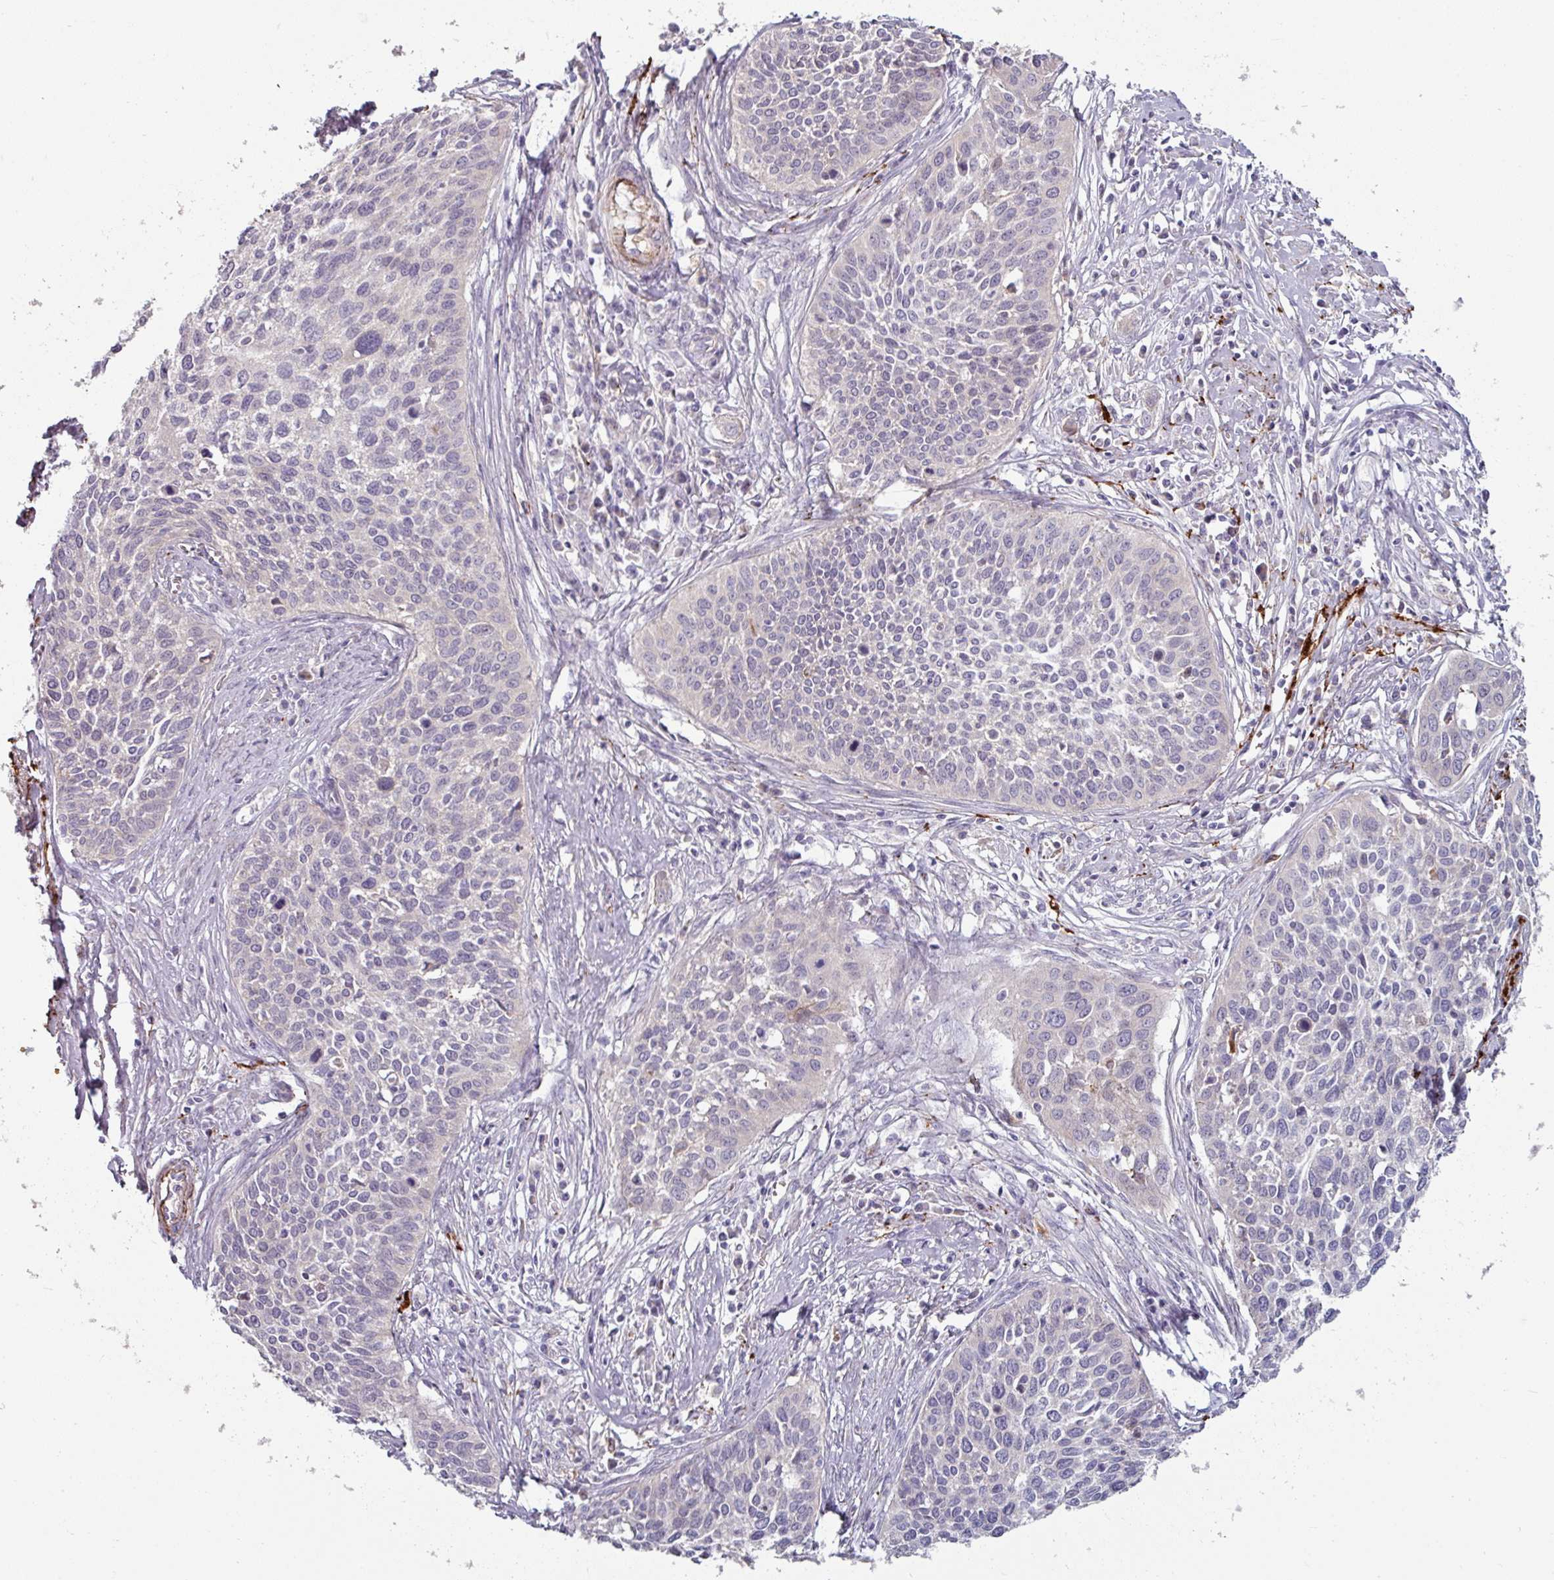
{"staining": {"intensity": "negative", "quantity": "none", "location": "none"}, "tissue": "cervical cancer", "cell_type": "Tumor cells", "image_type": "cancer", "snomed": [{"axis": "morphology", "description": "Squamous cell carcinoma, NOS"}, {"axis": "topography", "description": "Cervix"}], "caption": "Protein analysis of cervical cancer (squamous cell carcinoma) shows no significant staining in tumor cells.", "gene": "MTMR14", "patient": {"sex": "female", "age": 34}}